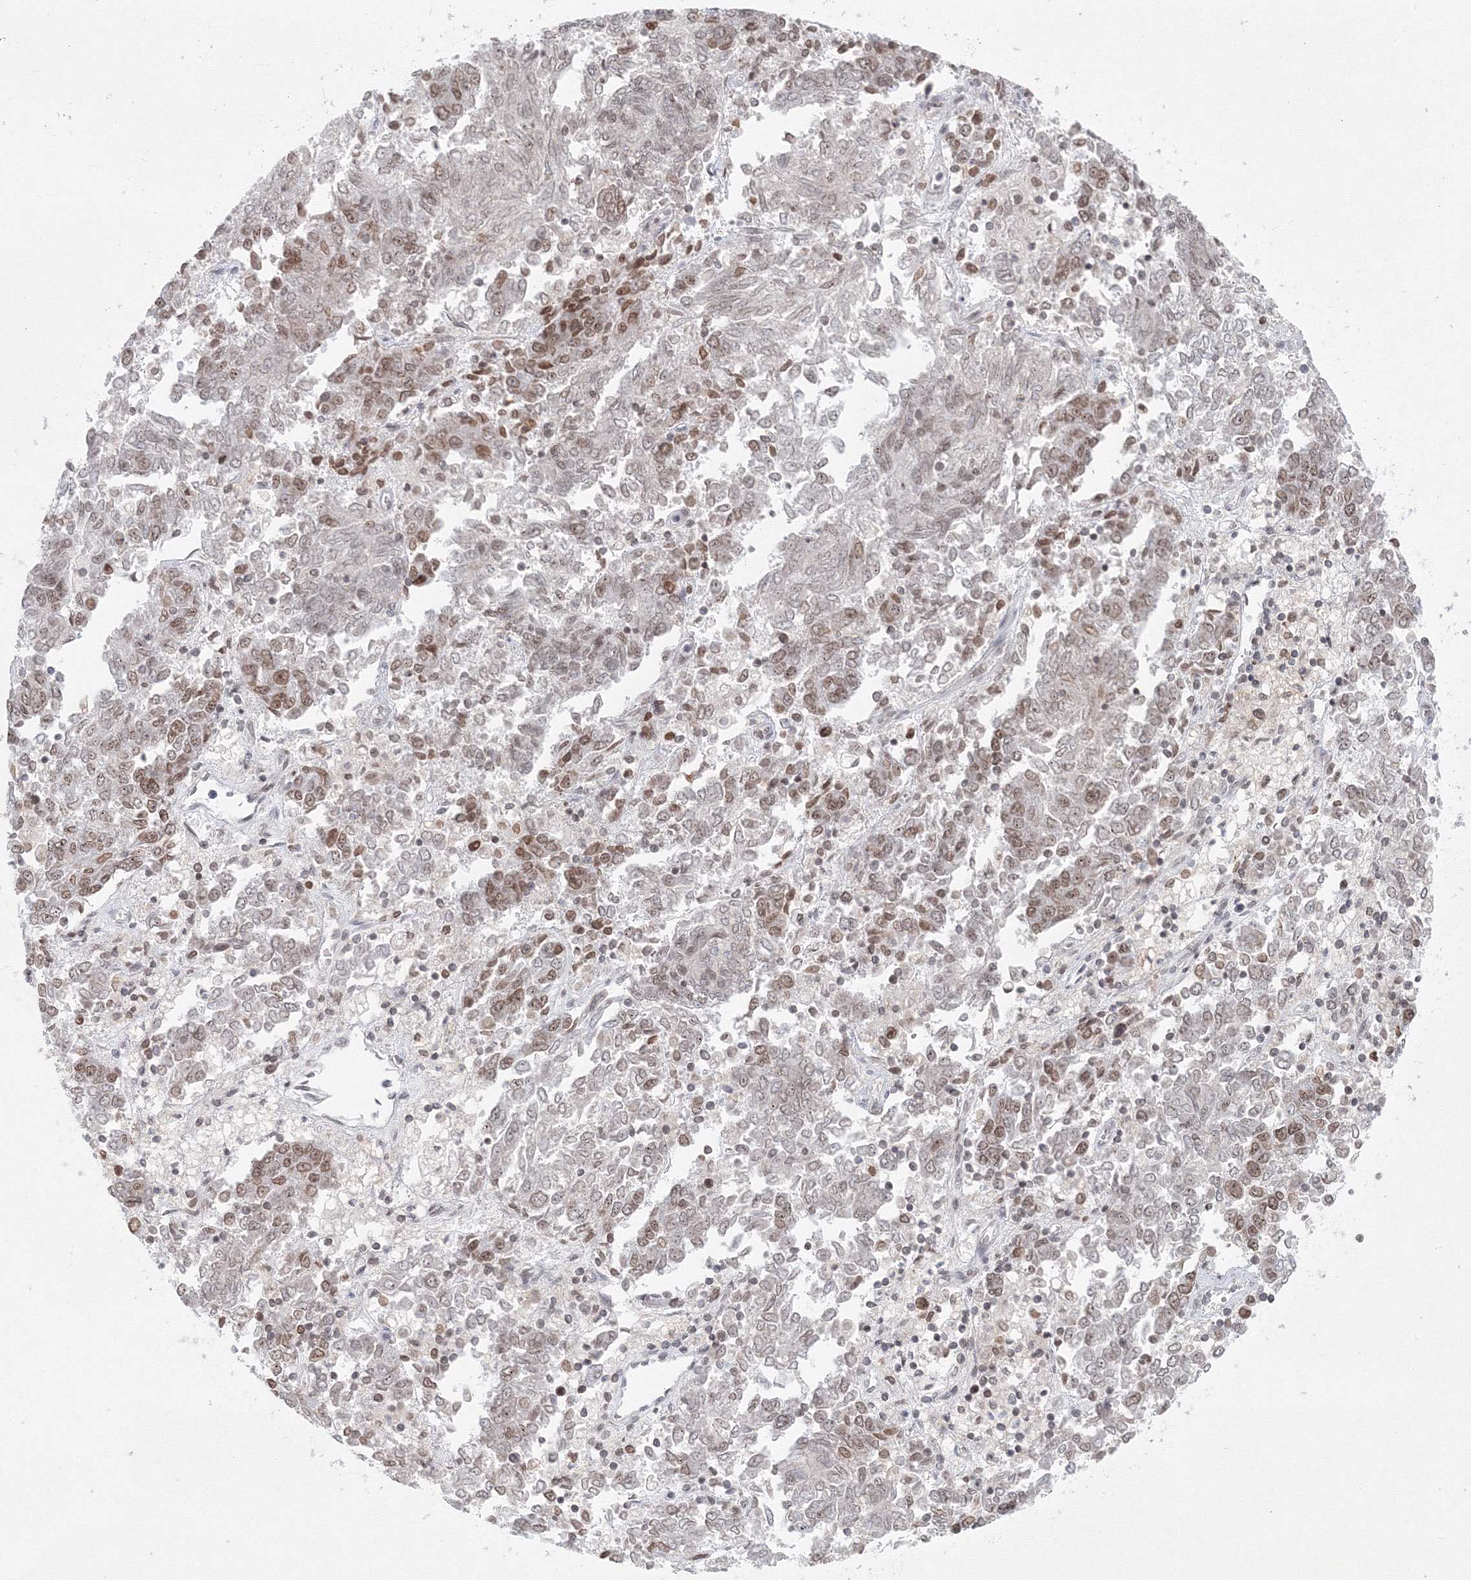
{"staining": {"intensity": "moderate", "quantity": "25%-75%", "location": "nuclear"}, "tissue": "endometrial cancer", "cell_type": "Tumor cells", "image_type": "cancer", "snomed": [{"axis": "morphology", "description": "Adenocarcinoma, NOS"}, {"axis": "topography", "description": "Endometrium"}], "caption": "DAB immunohistochemical staining of endometrial adenocarcinoma demonstrates moderate nuclear protein expression in approximately 25%-75% of tumor cells. (DAB (3,3'-diaminobenzidine) IHC with brightfield microscopy, high magnification).", "gene": "KIF4A", "patient": {"sex": "female", "age": 80}}